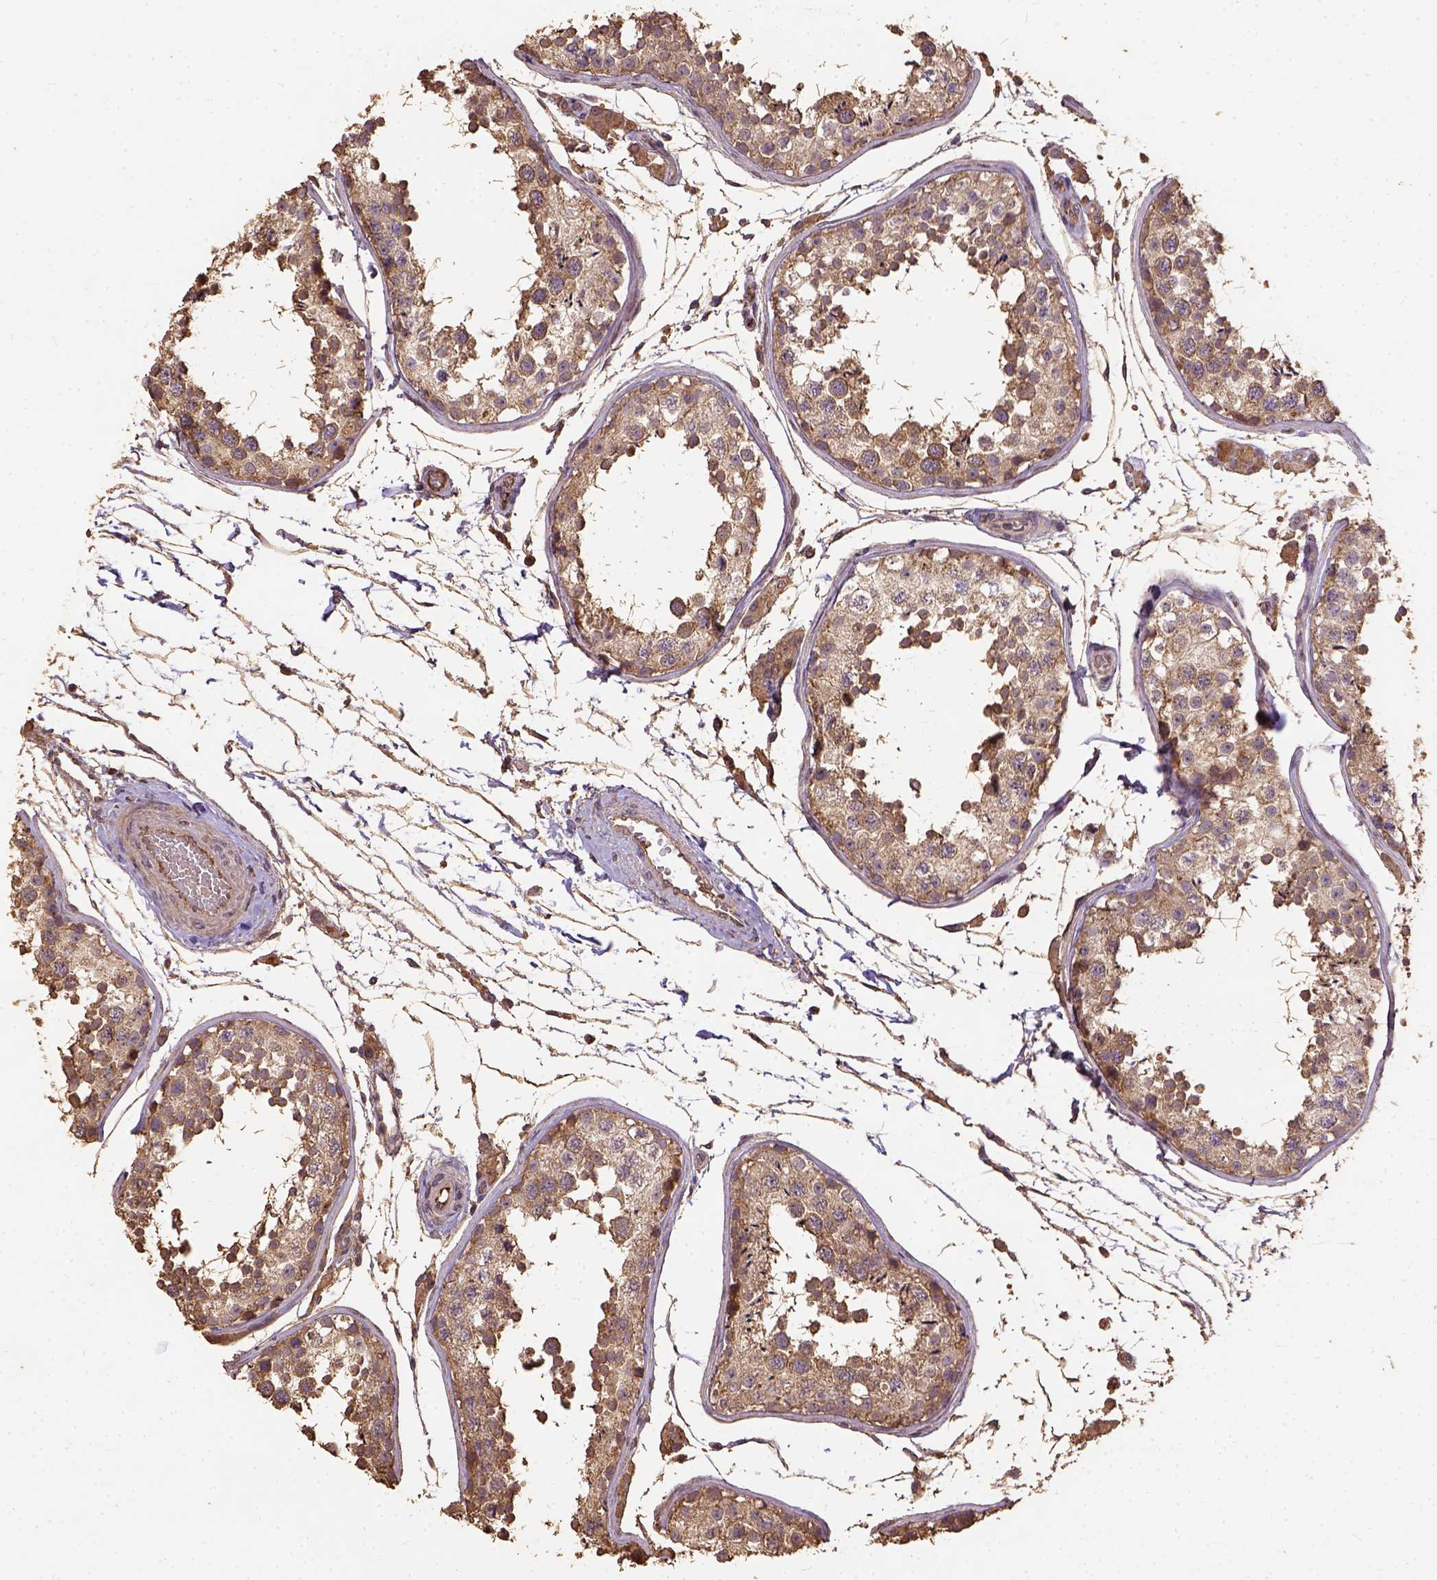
{"staining": {"intensity": "weak", "quantity": ">75%", "location": "cytoplasmic/membranous"}, "tissue": "testis", "cell_type": "Cells in seminiferous ducts", "image_type": "normal", "snomed": [{"axis": "morphology", "description": "Normal tissue, NOS"}, {"axis": "topography", "description": "Testis"}], "caption": "Weak cytoplasmic/membranous expression is identified in approximately >75% of cells in seminiferous ducts in normal testis.", "gene": "ATP1B3", "patient": {"sex": "male", "age": 29}}